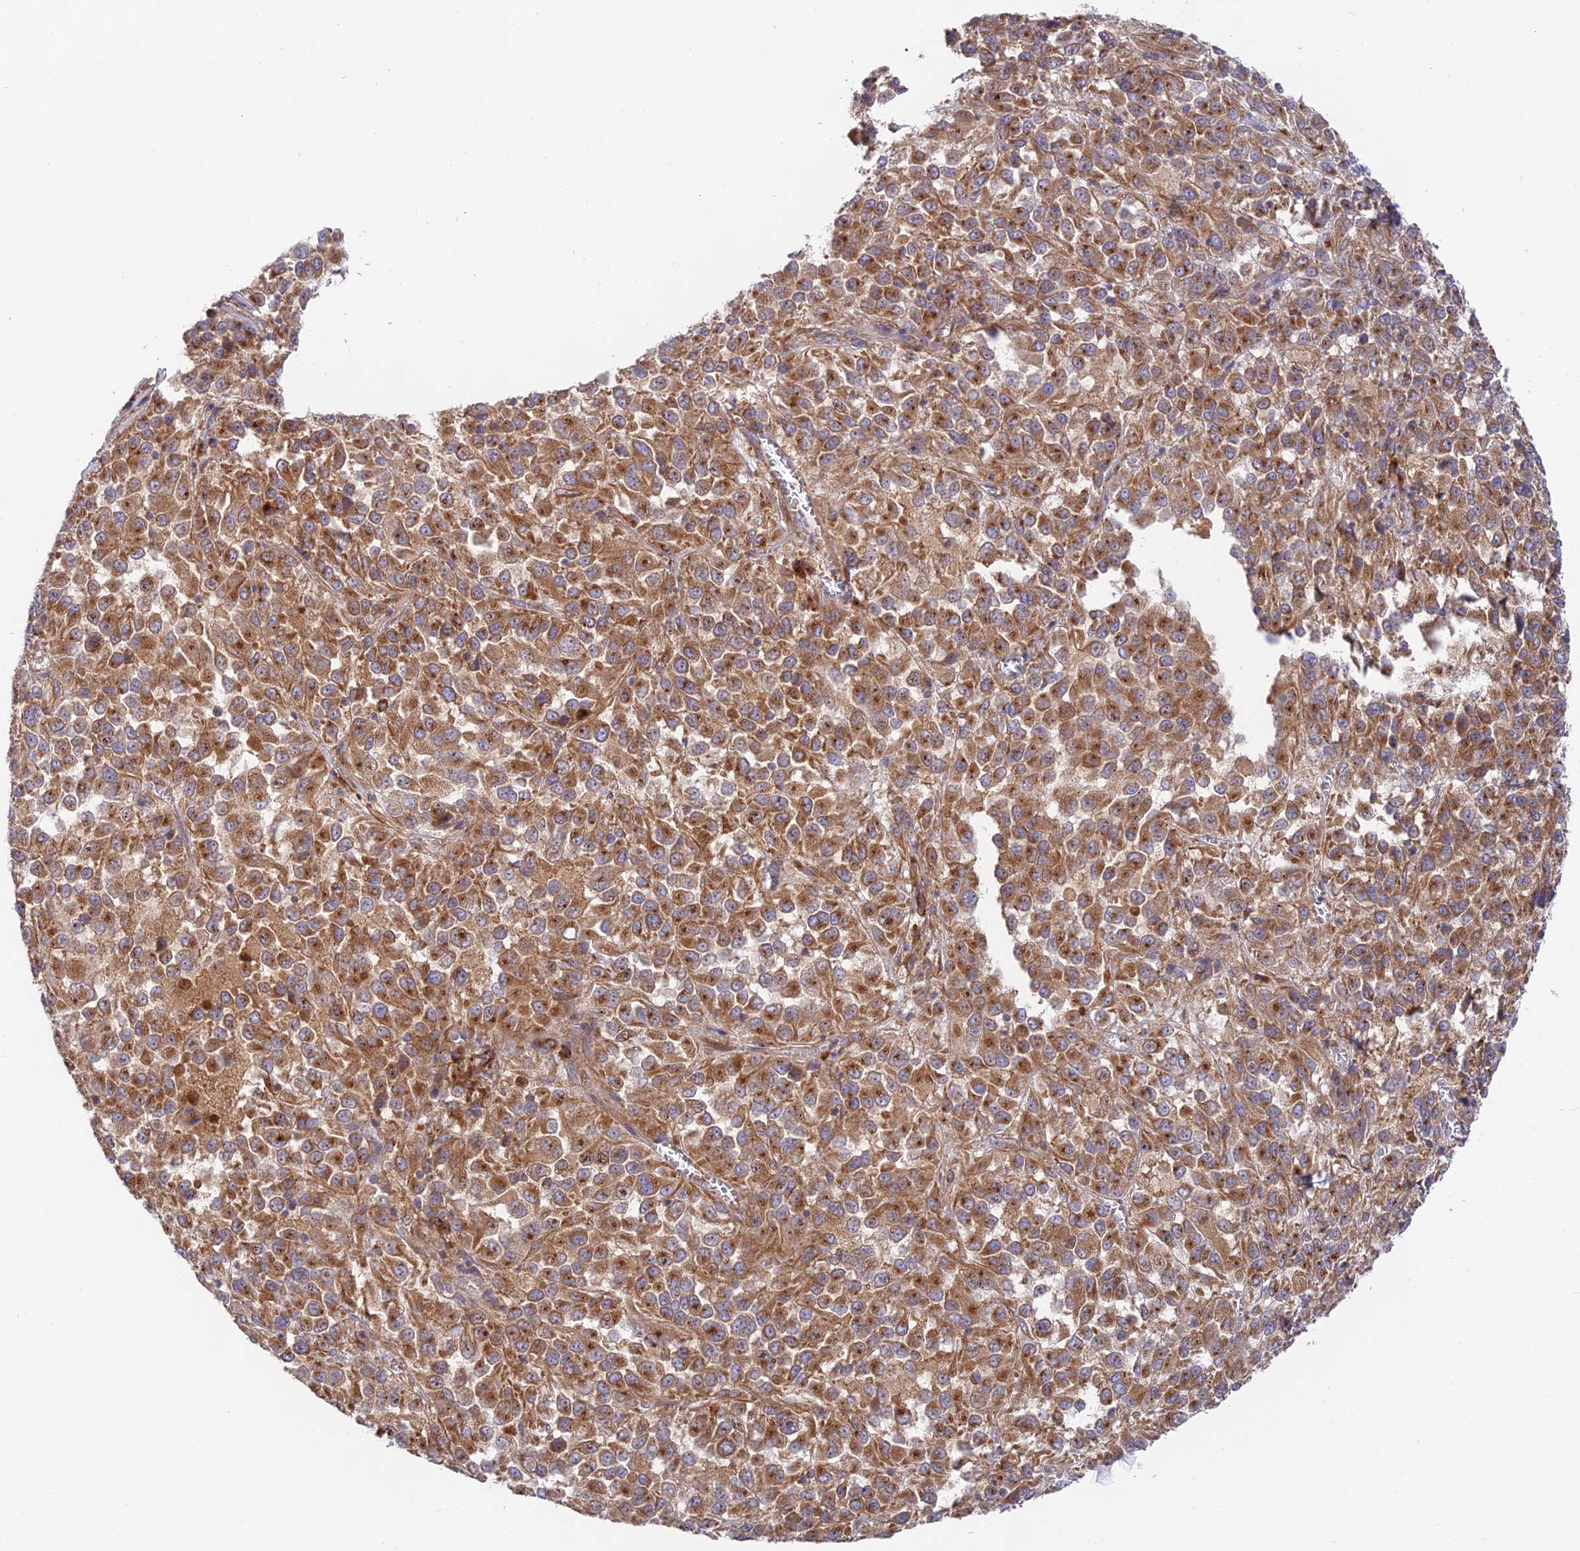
{"staining": {"intensity": "moderate", "quantity": ">75%", "location": "cytoplasmic/membranous"}, "tissue": "melanoma", "cell_type": "Tumor cells", "image_type": "cancer", "snomed": [{"axis": "morphology", "description": "Malignant melanoma, Metastatic site"}, {"axis": "topography", "description": "Lung"}], "caption": "Melanoma stained with DAB immunohistochemistry (IHC) exhibits medium levels of moderate cytoplasmic/membranous positivity in approximately >75% of tumor cells. (DAB (3,3'-diaminobenzidine) IHC, brown staining for protein, blue staining for nuclei).", "gene": "GOLGA3", "patient": {"sex": "male", "age": 64}}